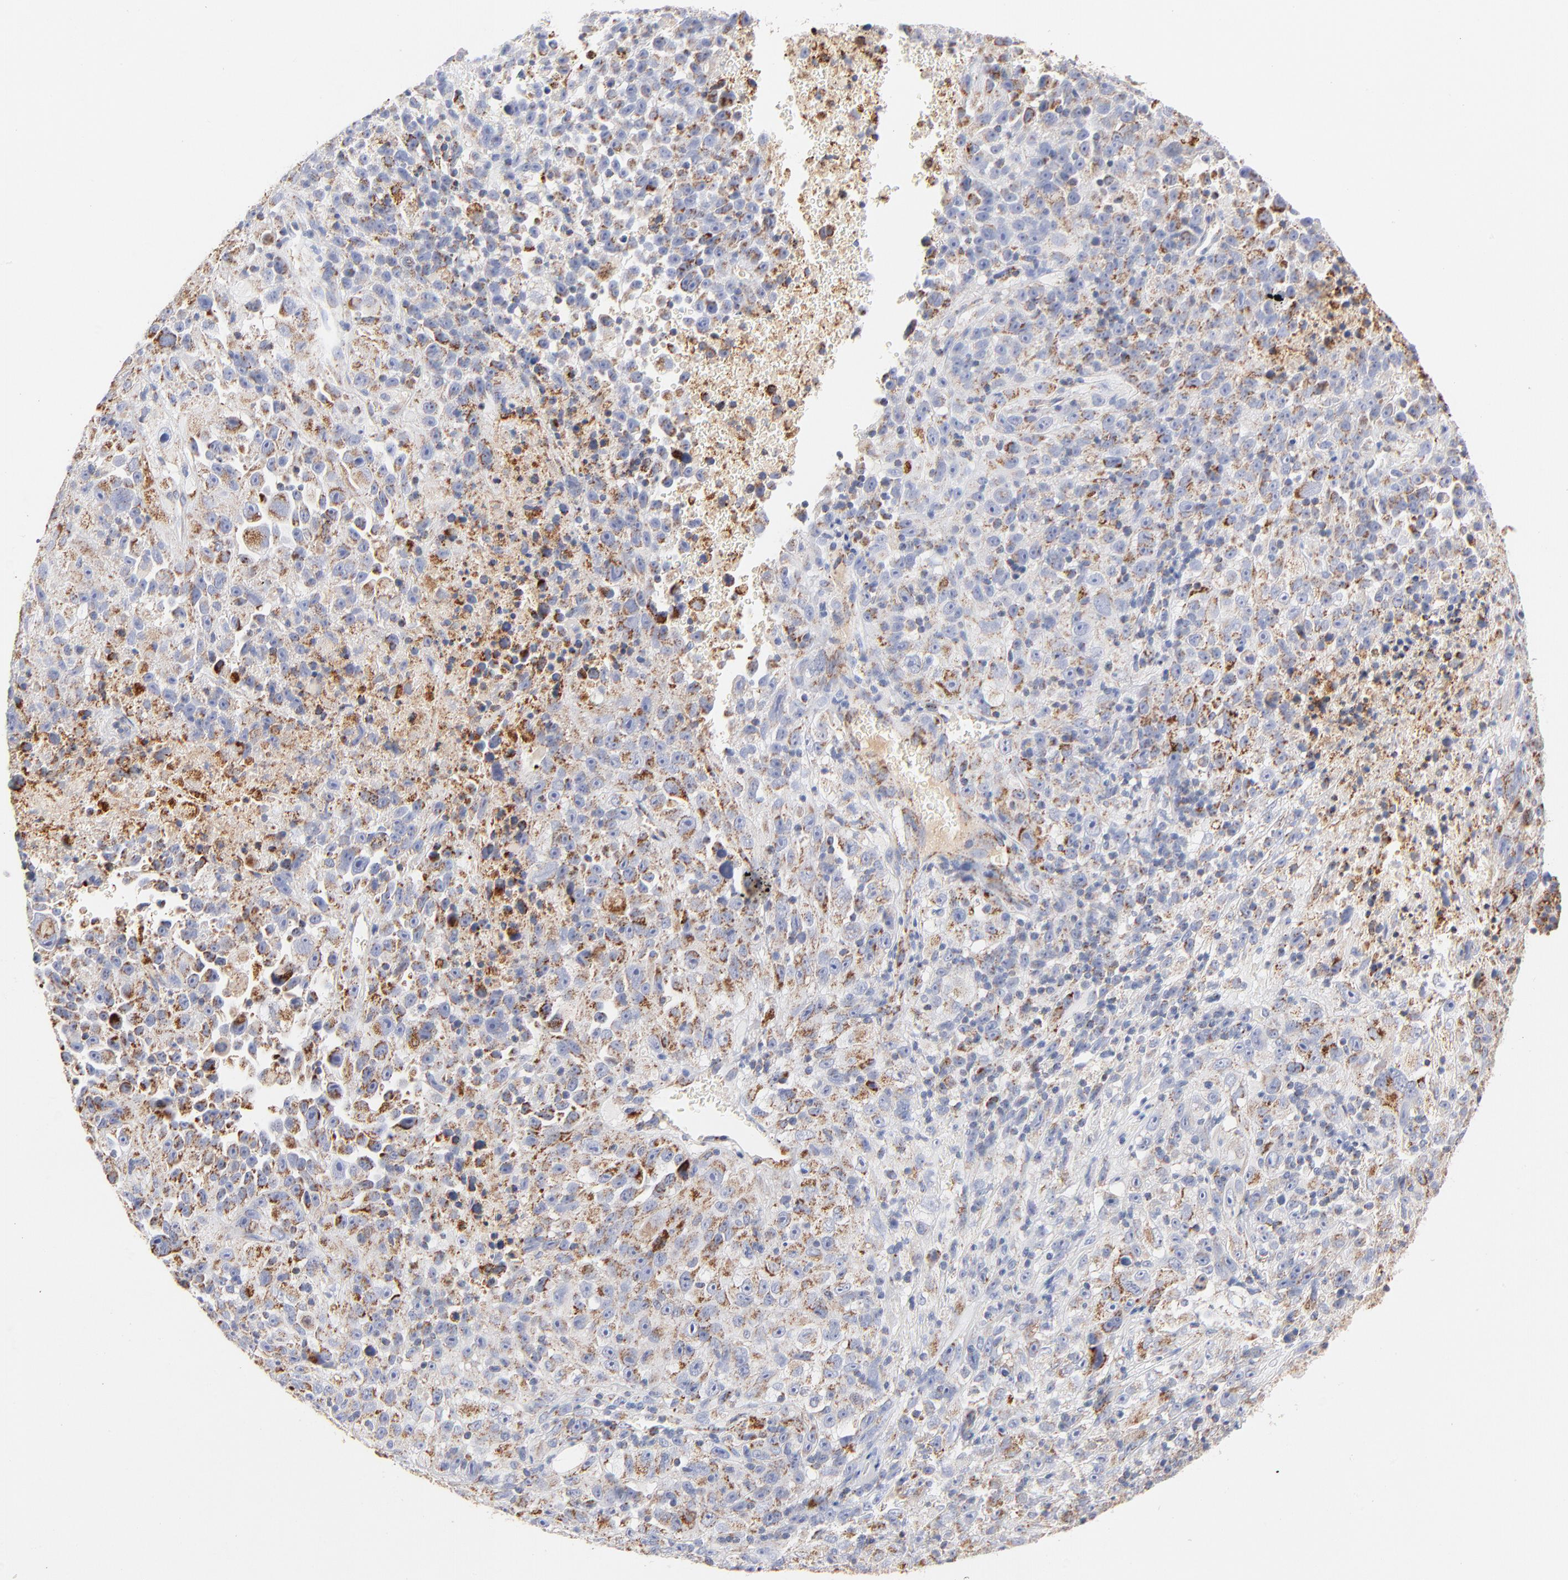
{"staining": {"intensity": "moderate", "quantity": ">75%", "location": "cytoplasmic/membranous"}, "tissue": "melanoma", "cell_type": "Tumor cells", "image_type": "cancer", "snomed": [{"axis": "morphology", "description": "Malignant melanoma, Metastatic site"}, {"axis": "topography", "description": "Cerebral cortex"}], "caption": "DAB immunohistochemical staining of melanoma exhibits moderate cytoplasmic/membranous protein positivity in approximately >75% of tumor cells.", "gene": "DLAT", "patient": {"sex": "female", "age": 52}}